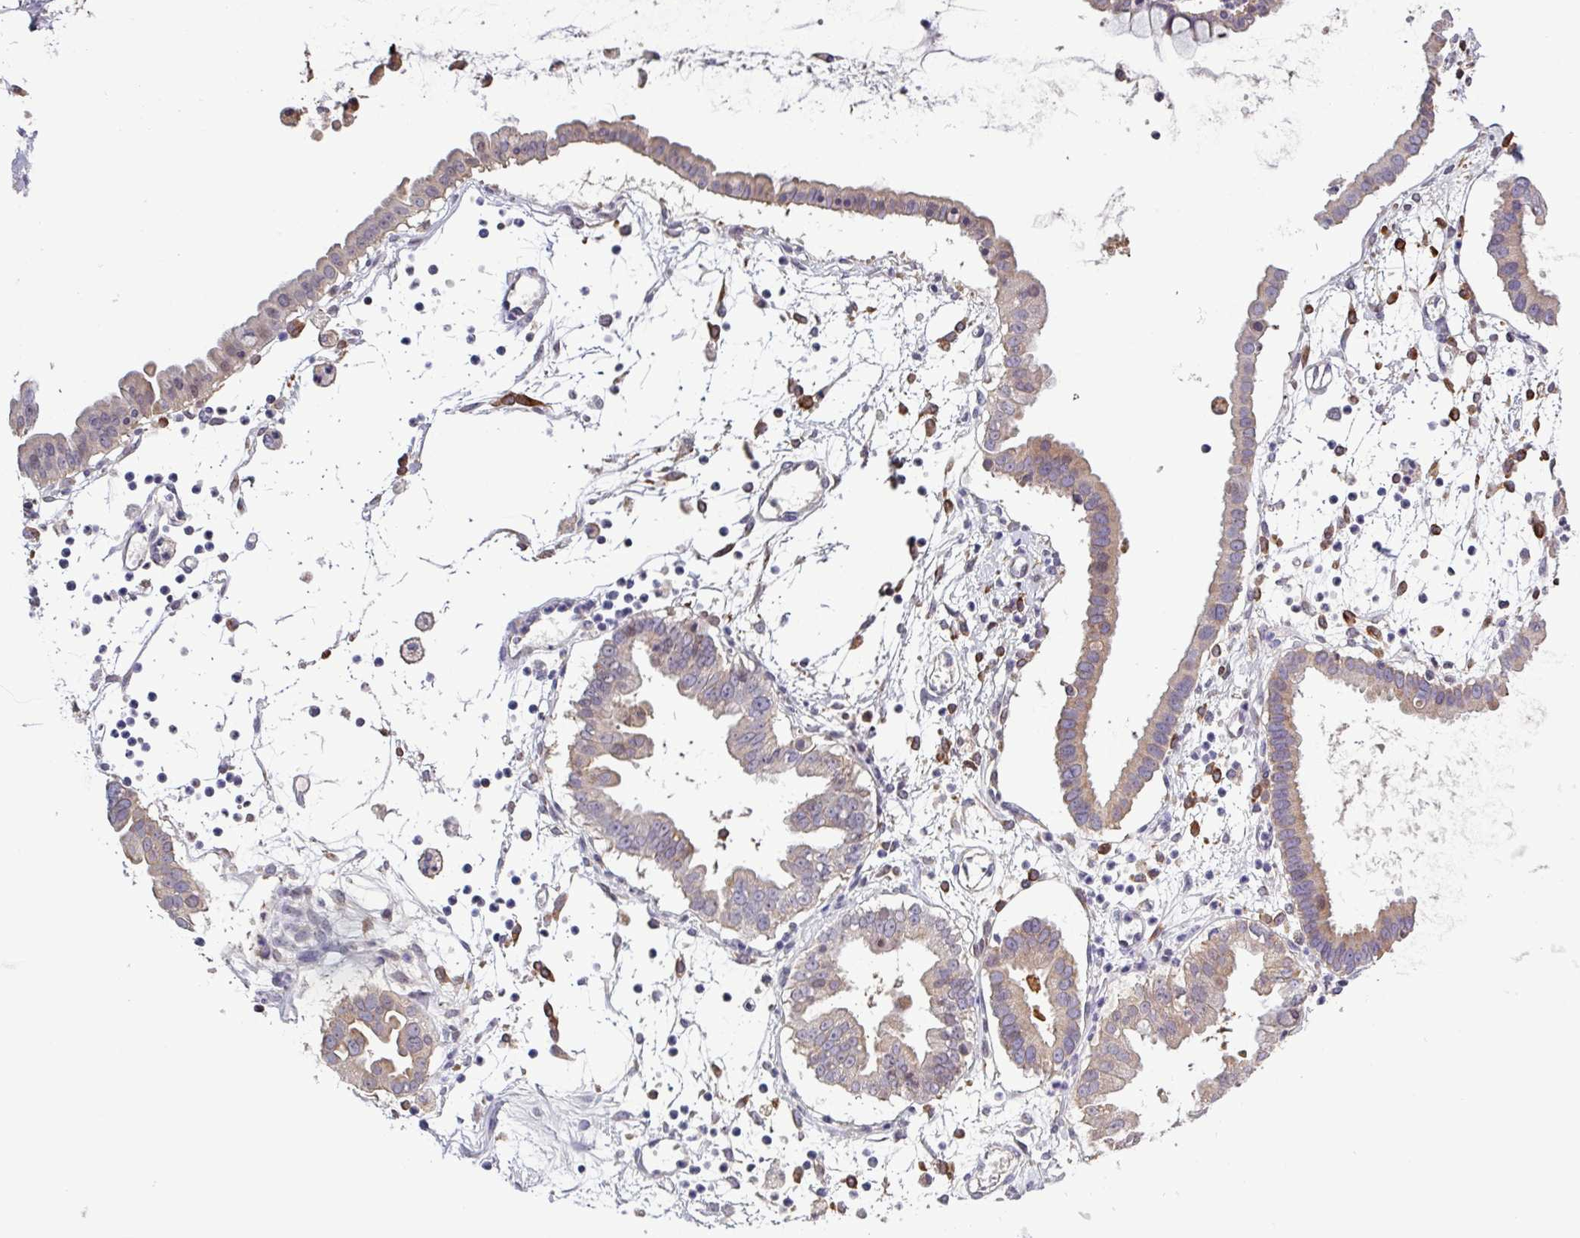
{"staining": {"intensity": "weak", "quantity": "25%-75%", "location": "cytoplasmic/membranous"}, "tissue": "ovarian cancer", "cell_type": "Tumor cells", "image_type": "cancer", "snomed": [{"axis": "morphology", "description": "Cystadenocarcinoma, mucinous, NOS"}, {"axis": "topography", "description": "Ovary"}], "caption": "Immunohistochemistry of human ovarian cancer (mucinous cystadenocarcinoma) demonstrates low levels of weak cytoplasmic/membranous expression in approximately 25%-75% of tumor cells.", "gene": "SFTPB", "patient": {"sex": "female", "age": 61}}